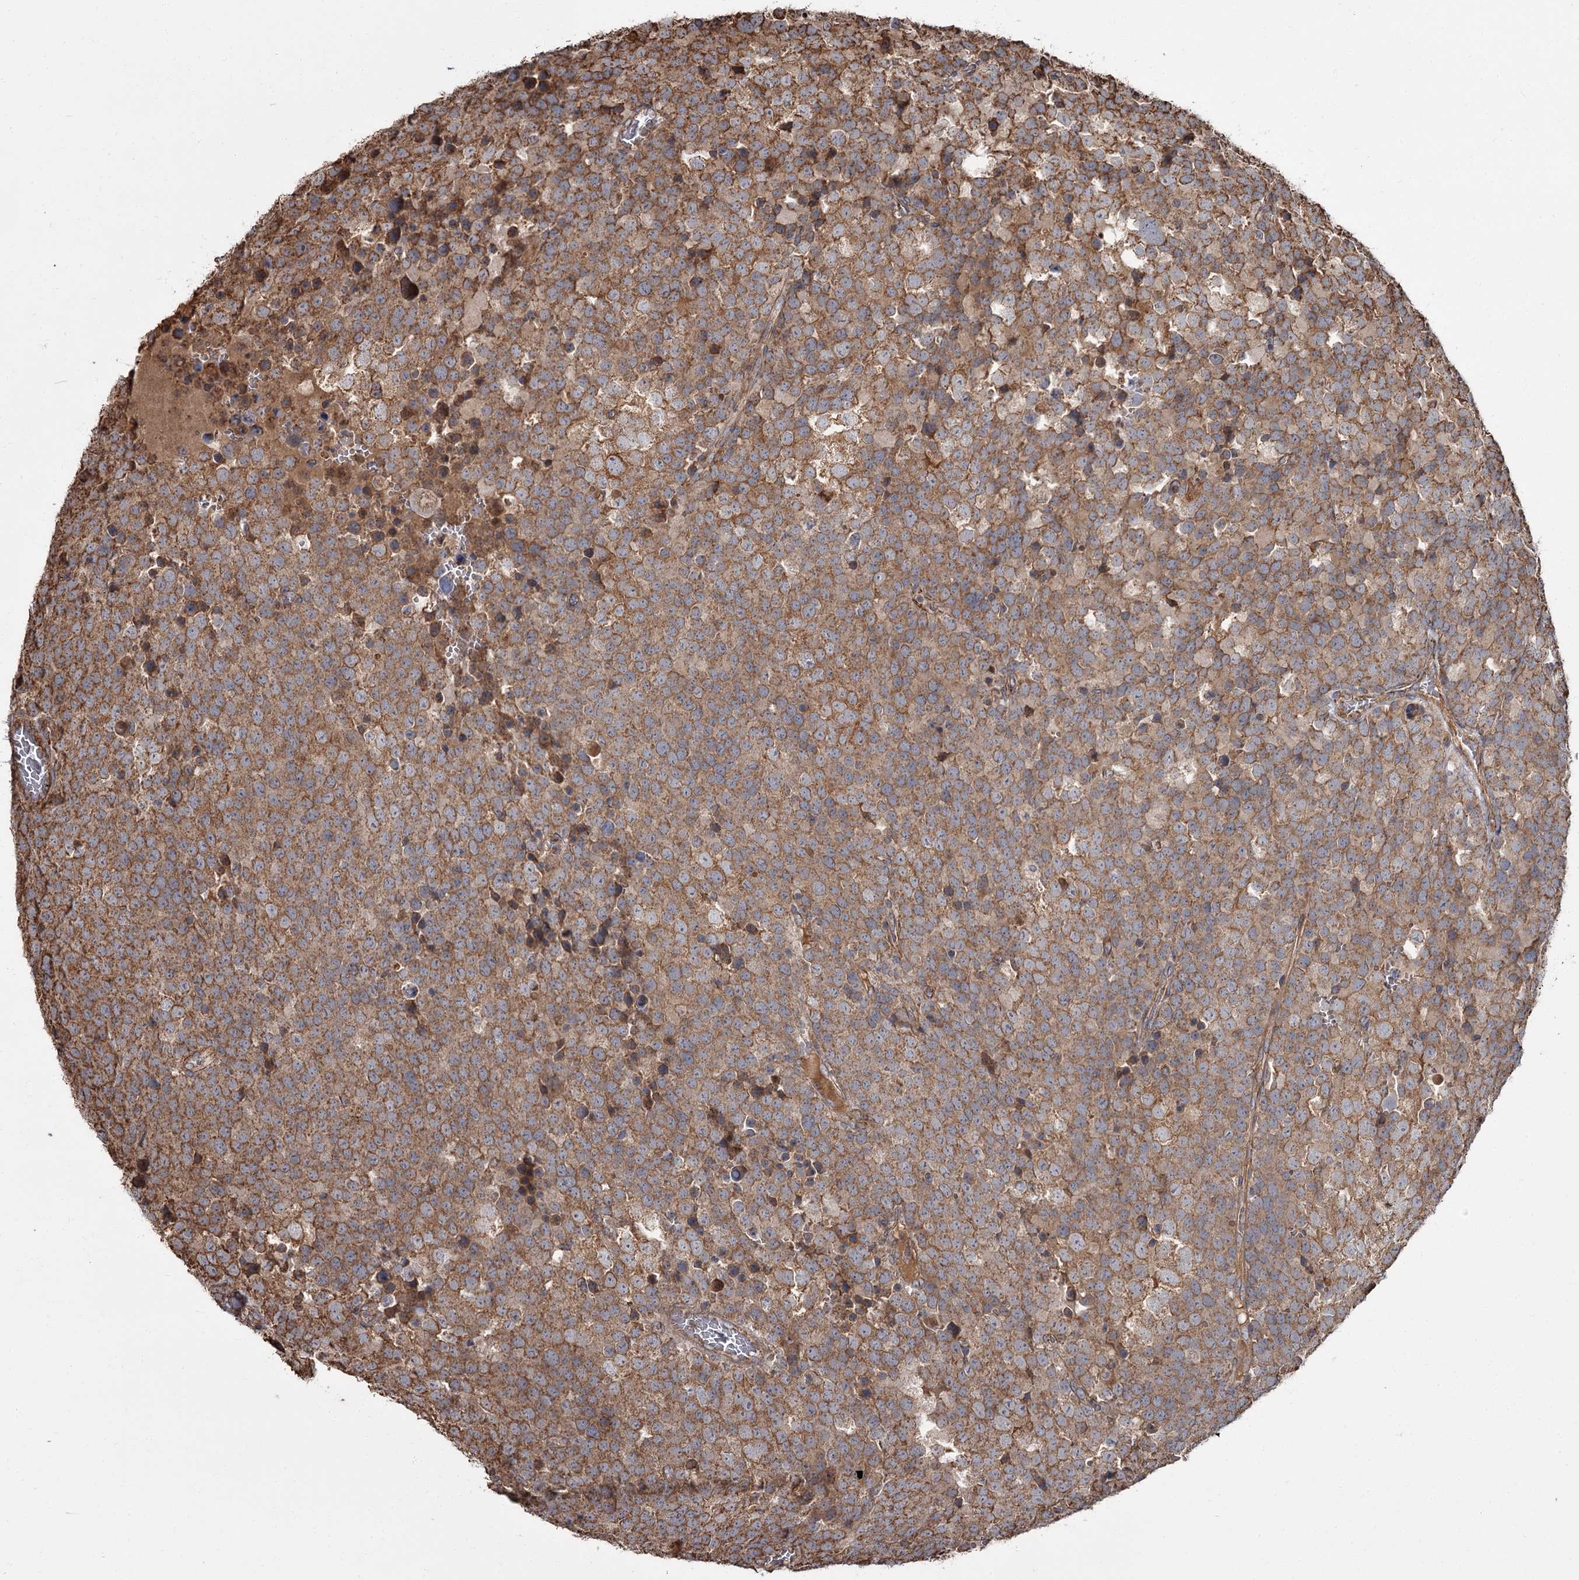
{"staining": {"intensity": "moderate", "quantity": ">75%", "location": "cytoplasmic/membranous"}, "tissue": "testis cancer", "cell_type": "Tumor cells", "image_type": "cancer", "snomed": [{"axis": "morphology", "description": "Seminoma, NOS"}, {"axis": "topography", "description": "Testis"}], "caption": "DAB (3,3'-diaminobenzidine) immunohistochemical staining of human seminoma (testis) shows moderate cytoplasmic/membranous protein positivity in approximately >75% of tumor cells.", "gene": "THAP9", "patient": {"sex": "male", "age": 71}}